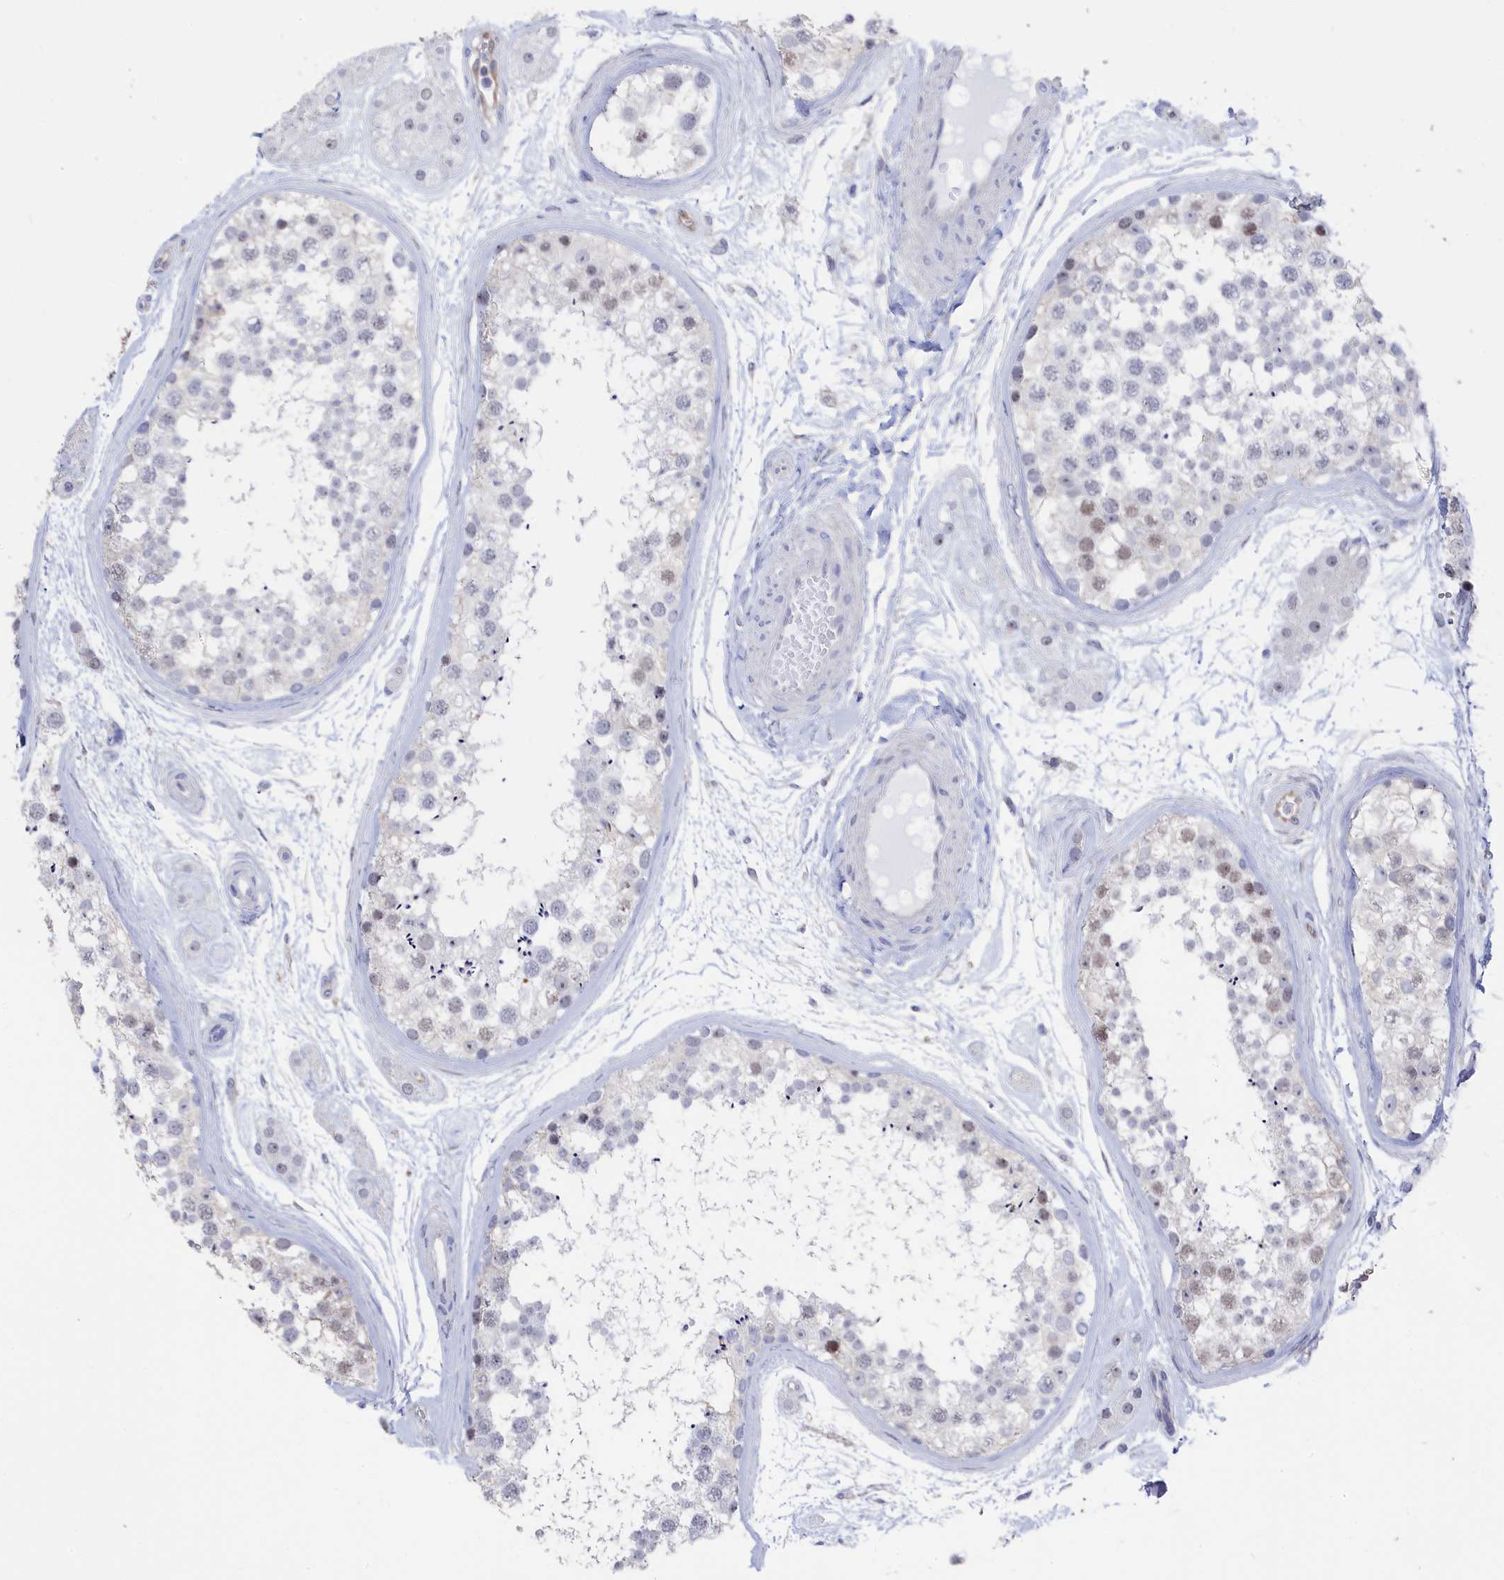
{"staining": {"intensity": "weak", "quantity": "<25%", "location": "nuclear"}, "tissue": "testis", "cell_type": "Cells in seminiferous ducts", "image_type": "normal", "snomed": [{"axis": "morphology", "description": "Normal tissue, NOS"}, {"axis": "topography", "description": "Testis"}], "caption": "Testis stained for a protein using IHC displays no staining cells in seminiferous ducts.", "gene": "SEMG2", "patient": {"sex": "male", "age": 56}}